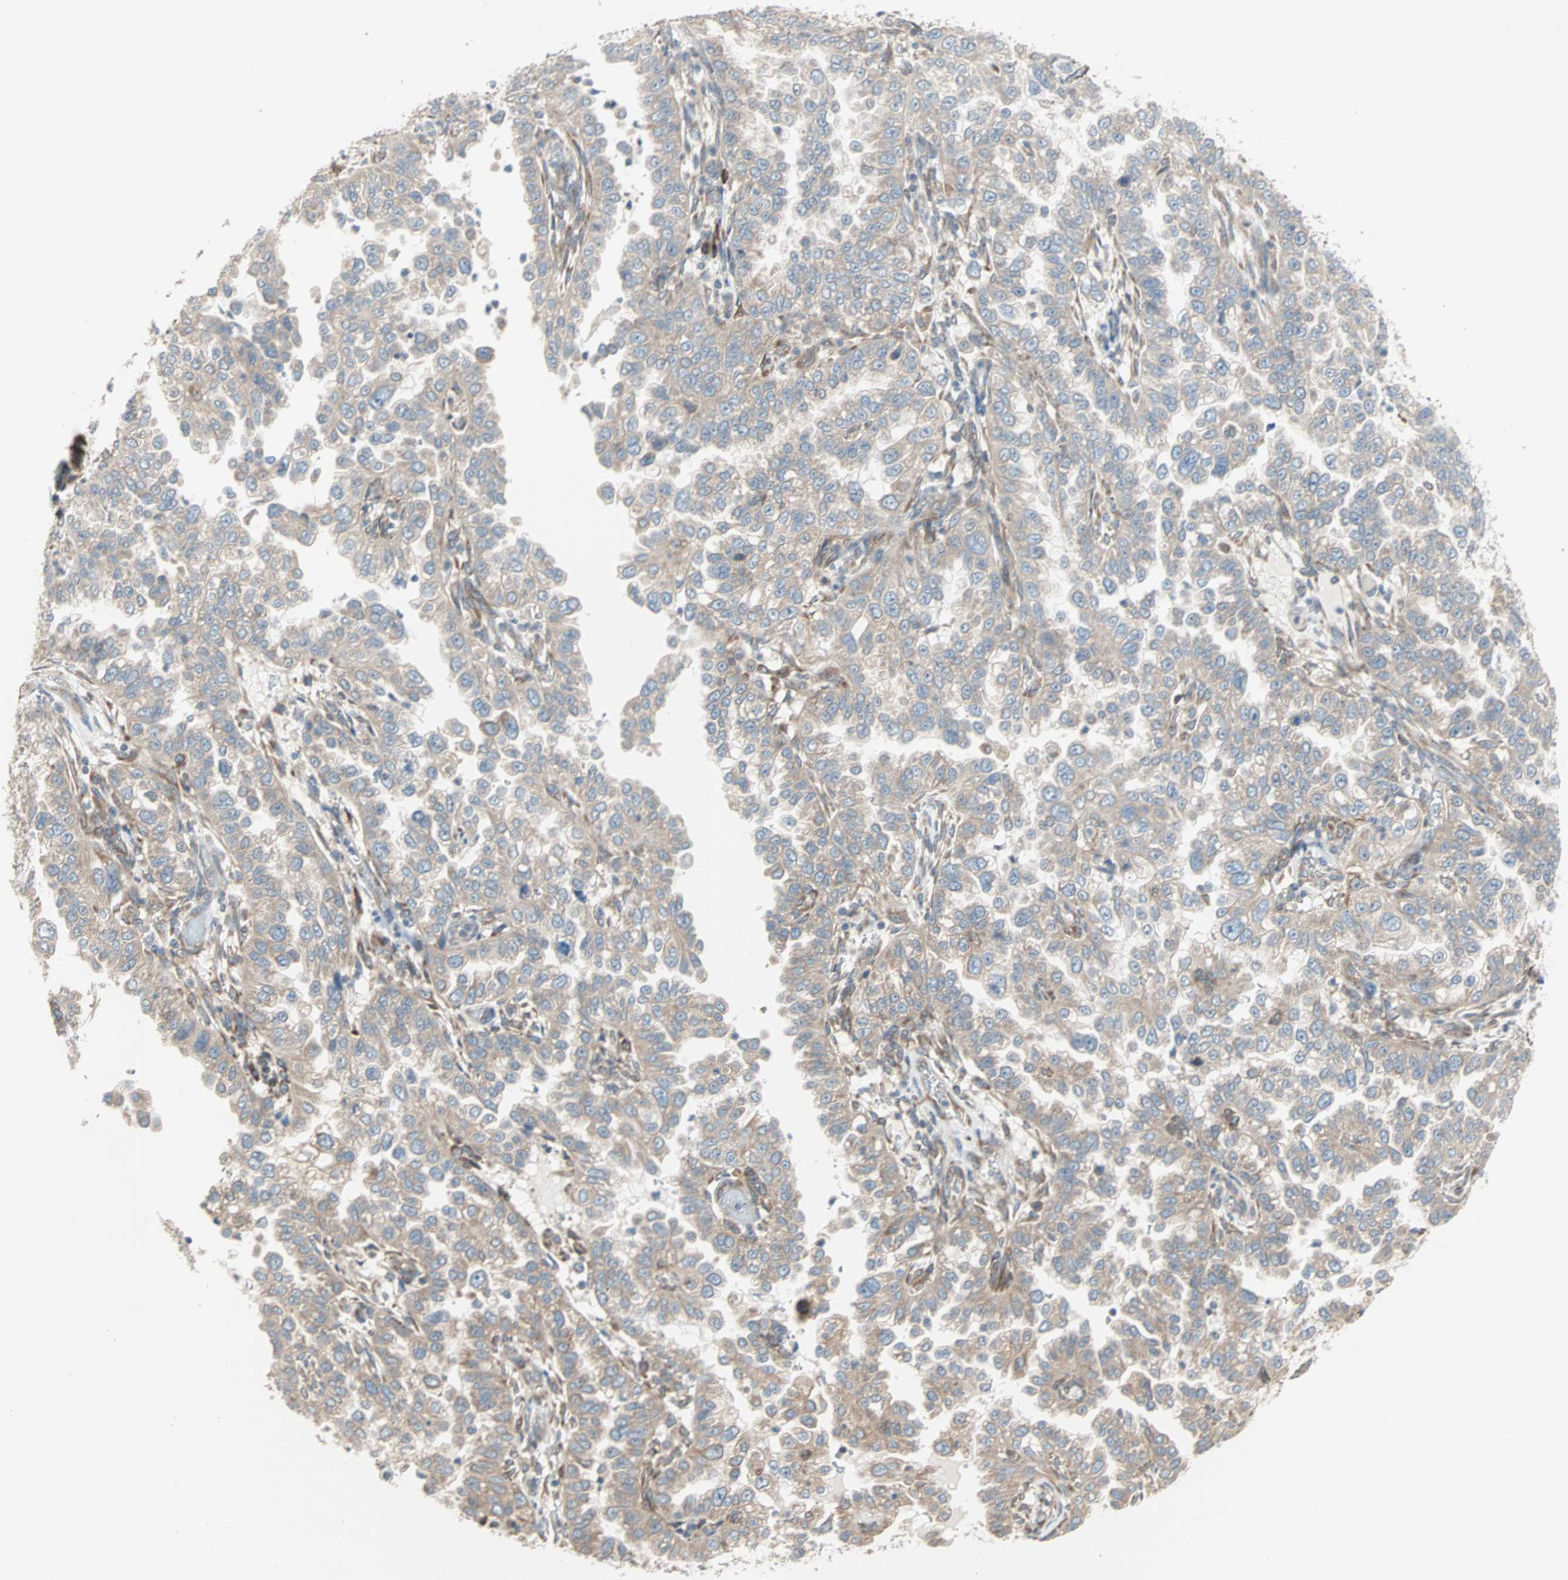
{"staining": {"intensity": "moderate", "quantity": ">75%", "location": "cytoplasmic/membranous"}, "tissue": "endometrial cancer", "cell_type": "Tumor cells", "image_type": "cancer", "snomed": [{"axis": "morphology", "description": "Adenocarcinoma, NOS"}, {"axis": "topography", "description": "Endometrium"}], "caption": "Protein staining of endometrial cancer (adenocarcinoma) tissue displays moderate cytoplasmic/membranous positivity in approximately >75% of tumor cells. (brown staining indicates protein expression, while blue staining denotes nuclei).", "gene": "SAR1A", "patient": {"sex": "female", "age": 85}}